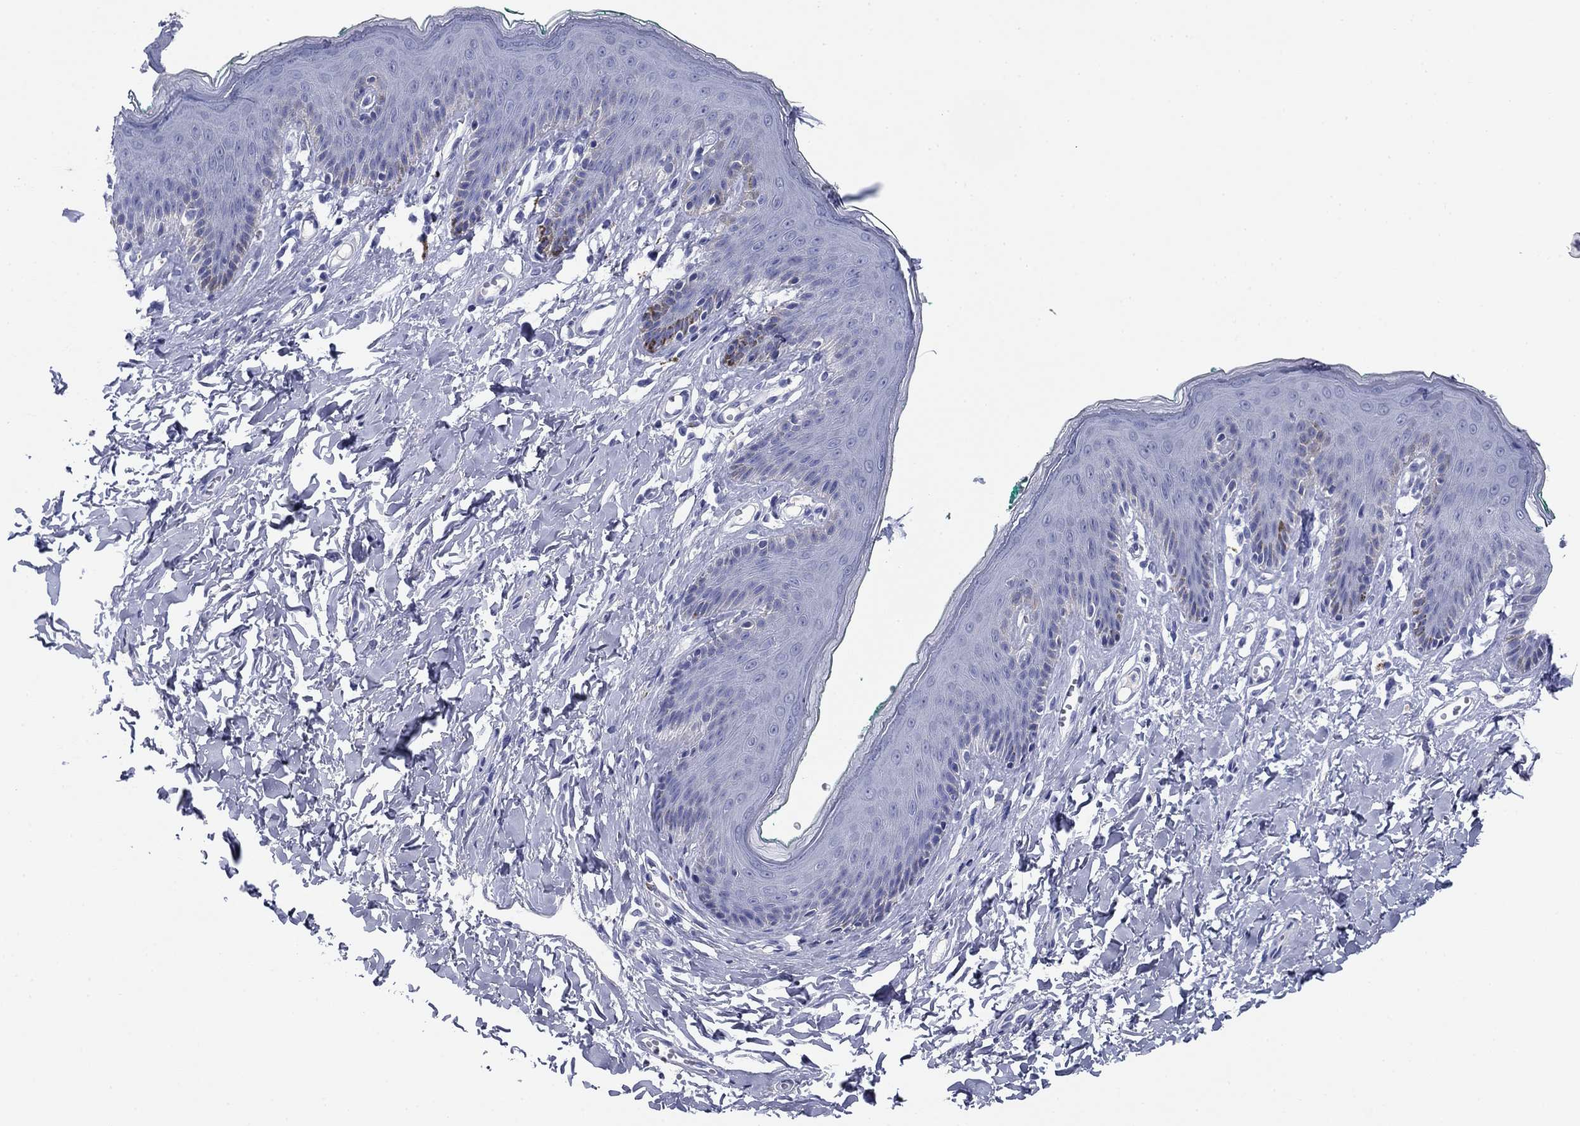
{"staining": {"intensity": "negative", "quantity": "none", "location": "none"}, "tissue": "skin", "cell_type": "Epidermal cells", "image_type": "normal", "snomed": [{"axis": "morphology", "description": "Normal tissue, NOS"}, {"axis": "topography", "description": "Vulva"}], "caption": "Skin was stained to show a protein in brown. There is no significant positivity in epidermal cells. (Brightfield microscopy of DAB immunohistochemistry (IHC) at high magnification).", "gene": "KCNH1", "patient": {"sex": "female", "age": 66}}